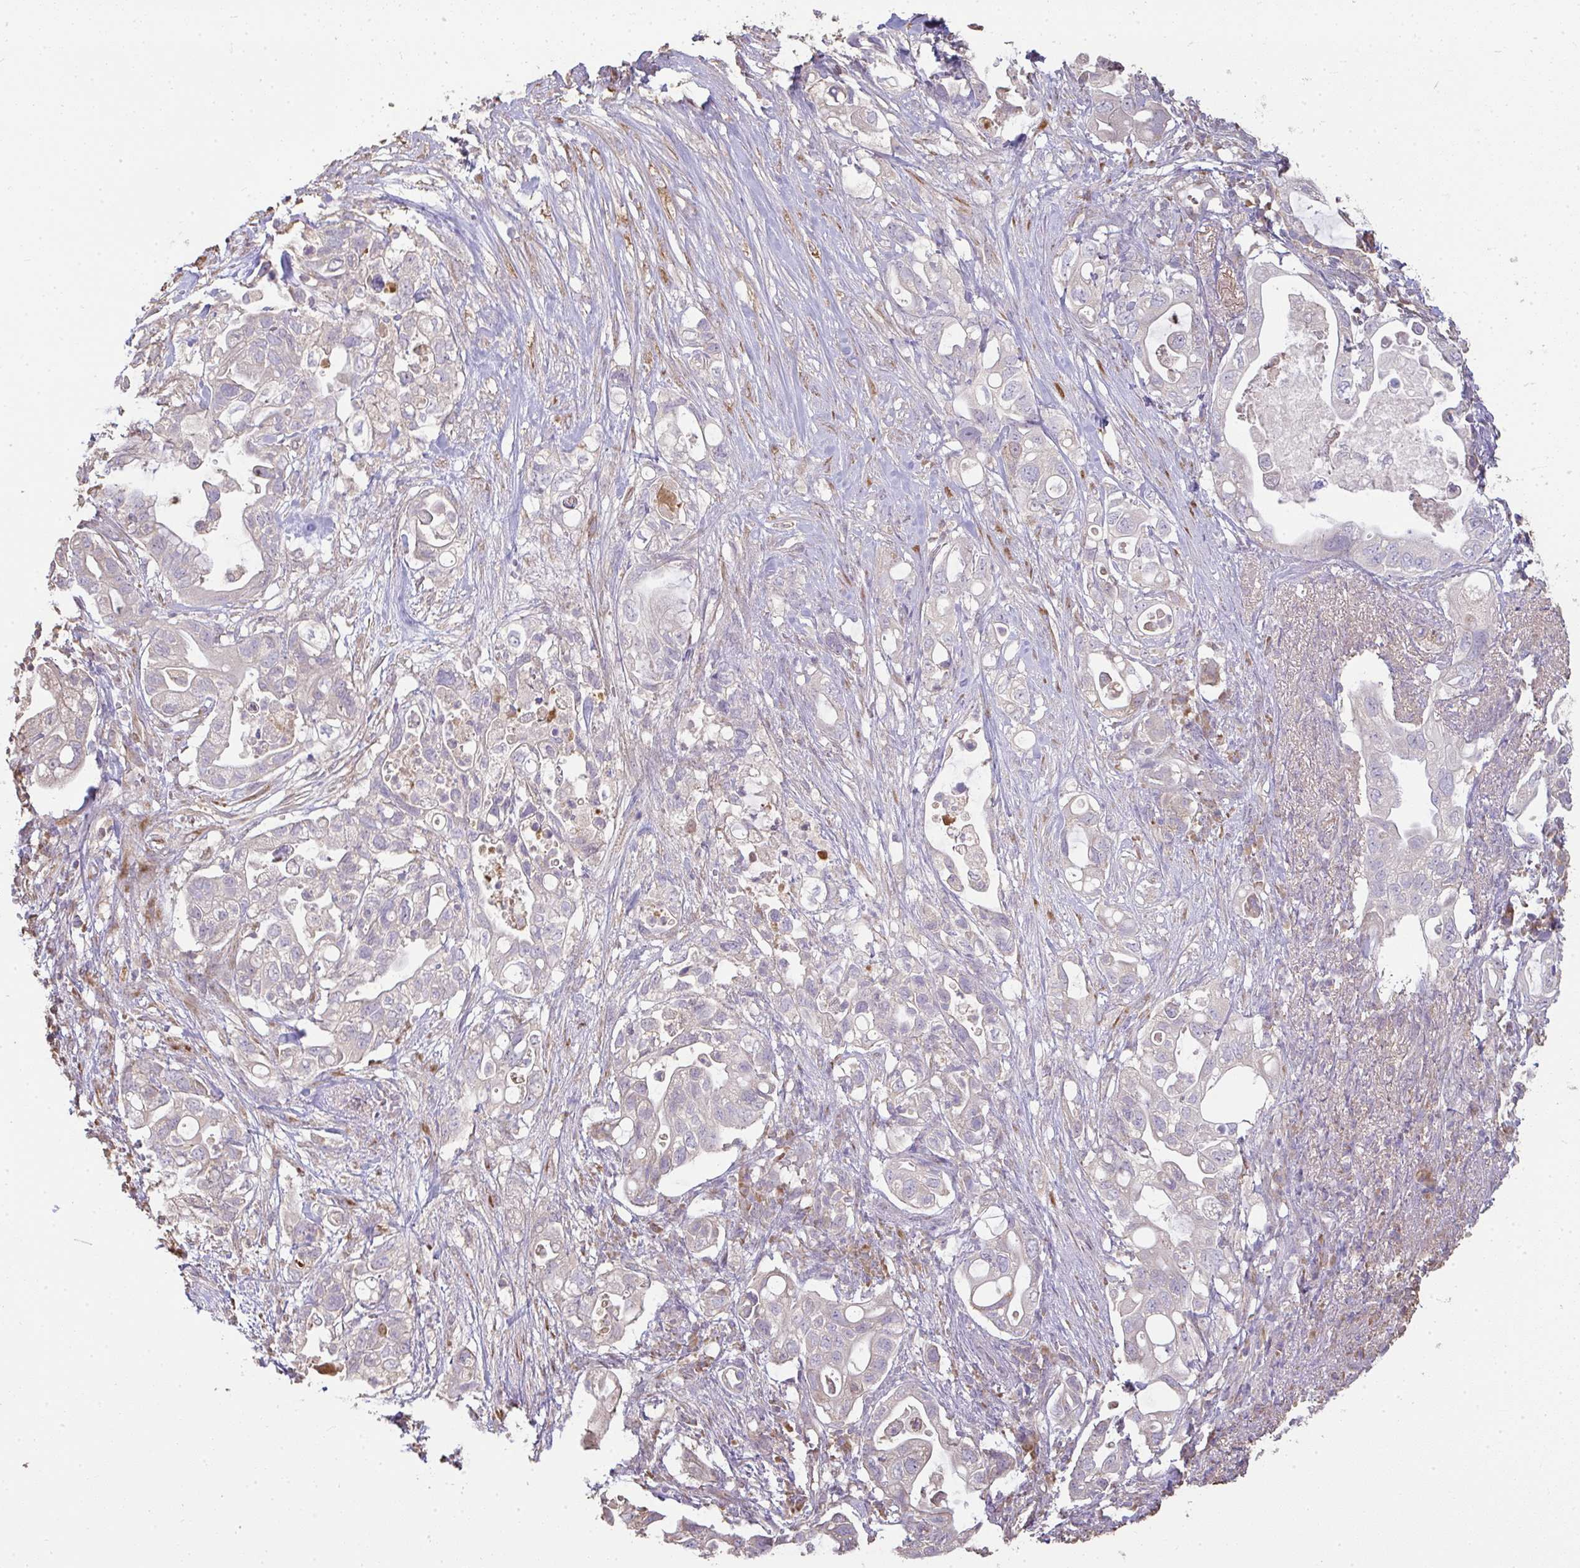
{"staining": {"intensity": "negative", "quantity": "none", "location": "none"}, "tissue": "pancreatic cancer", "cell_type": "Tumor cells", "image_type": "cancer", "snomed": [{"axis": "morphology", "description": "Adenocarcinoma, NOS"}, {"axis": "topography", "description": "Pancreas"}], "caption": "Immunohistochemical staining of human pancreatic cancer exhibits no significant staining in tumor cells.", "gene": "BRINP3", "patient": {"sex": "female", "age": 72}}